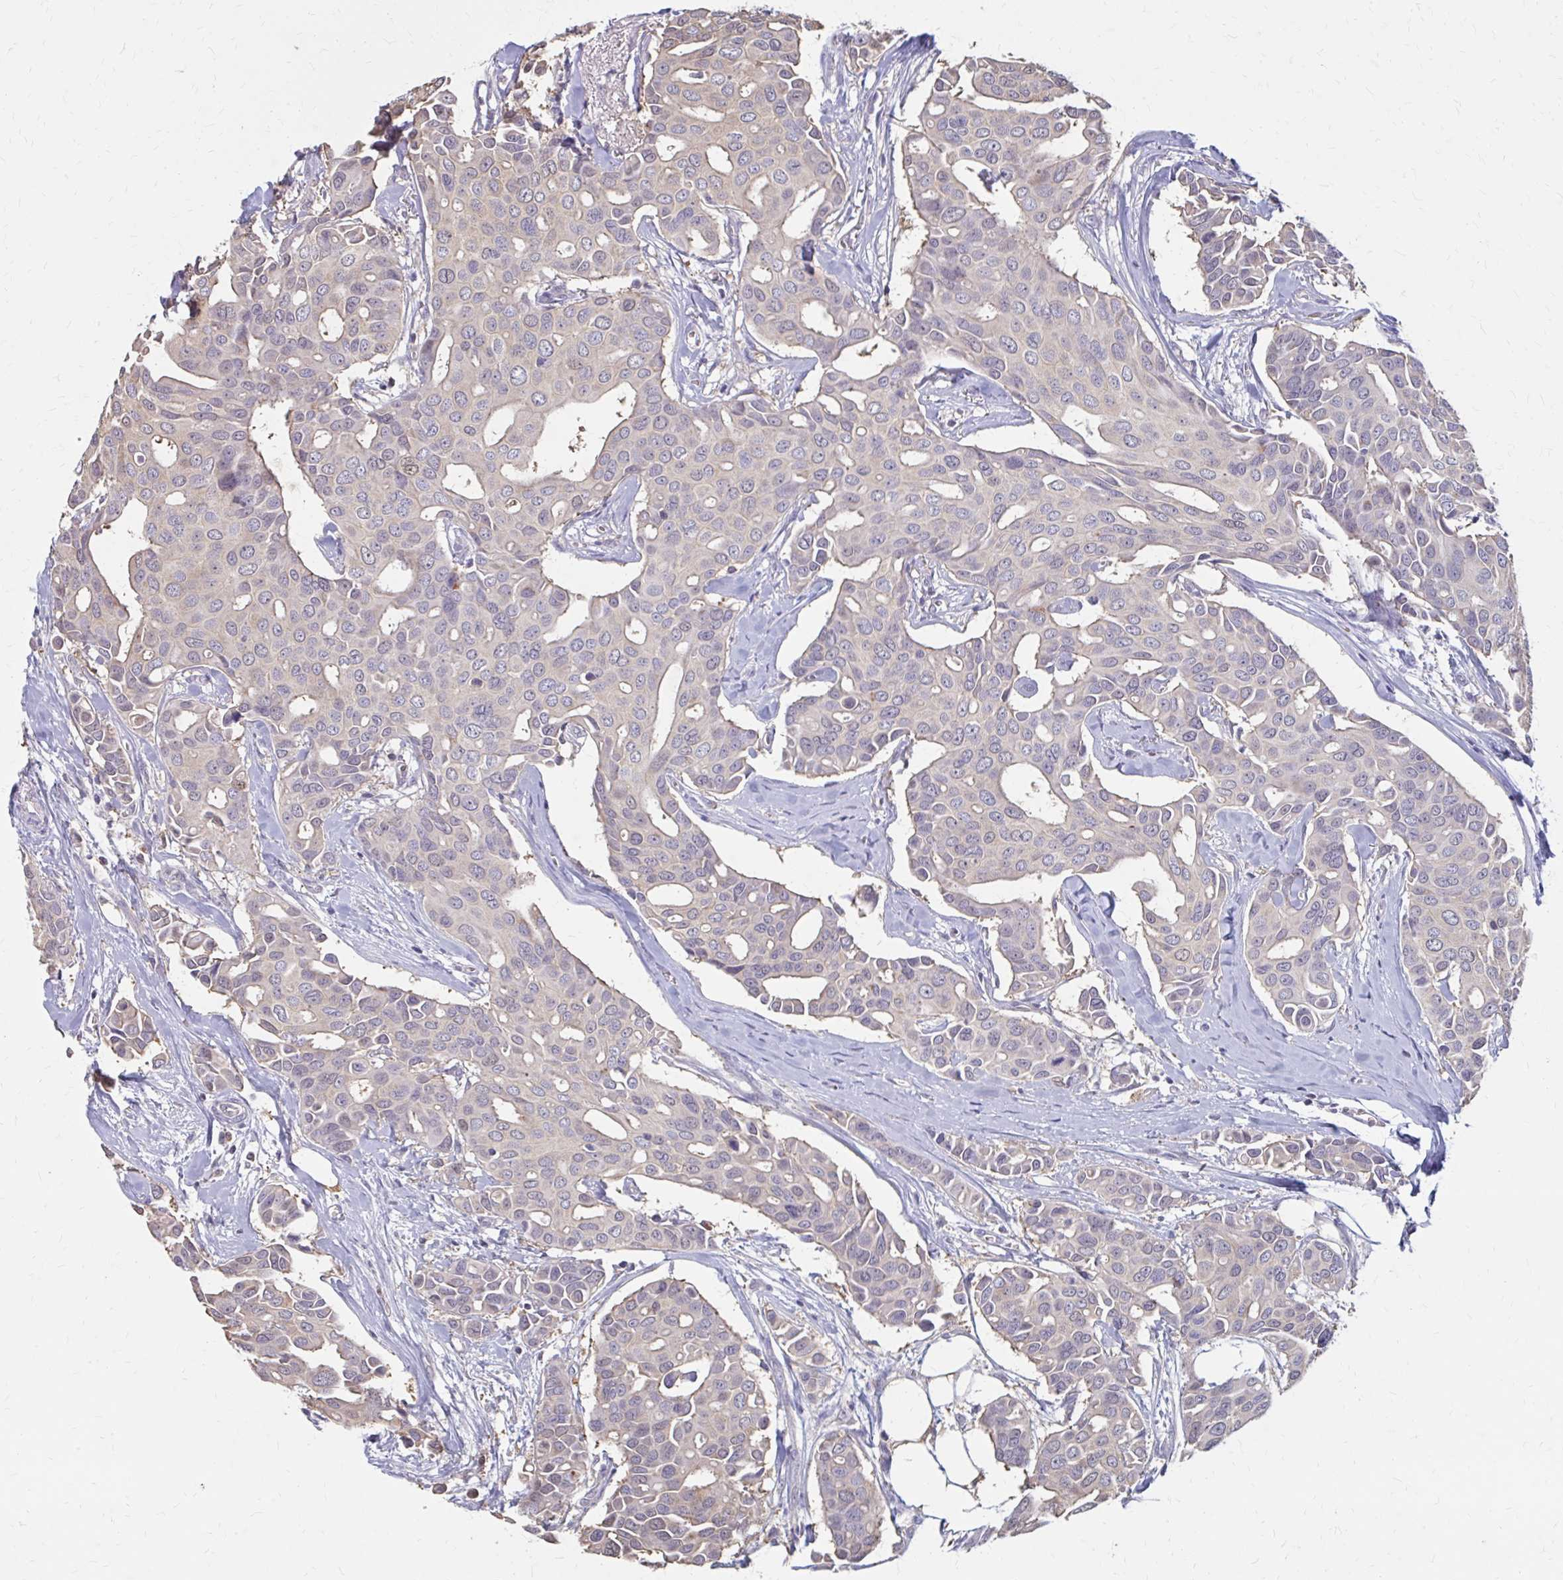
{"staining": {"intensity": "weak", "quantity": "<25%", "location": "cytoplasmic/membranous,nuclear"}, "tissue": "breast cancer", "cell_type": "Tumor cells", "image_type": "cancer", "snomed": [{"axis": "morphology", "description": "Duct carcinoma"}, {"axis": "topography", "description": "Breast"}], "caption": "Protein analysis of breast invasive ductal carcinoma displays no significant expression in tumor cells.", "gene": "IFI44L", "patient": {"sex": "female", "age": 54}}